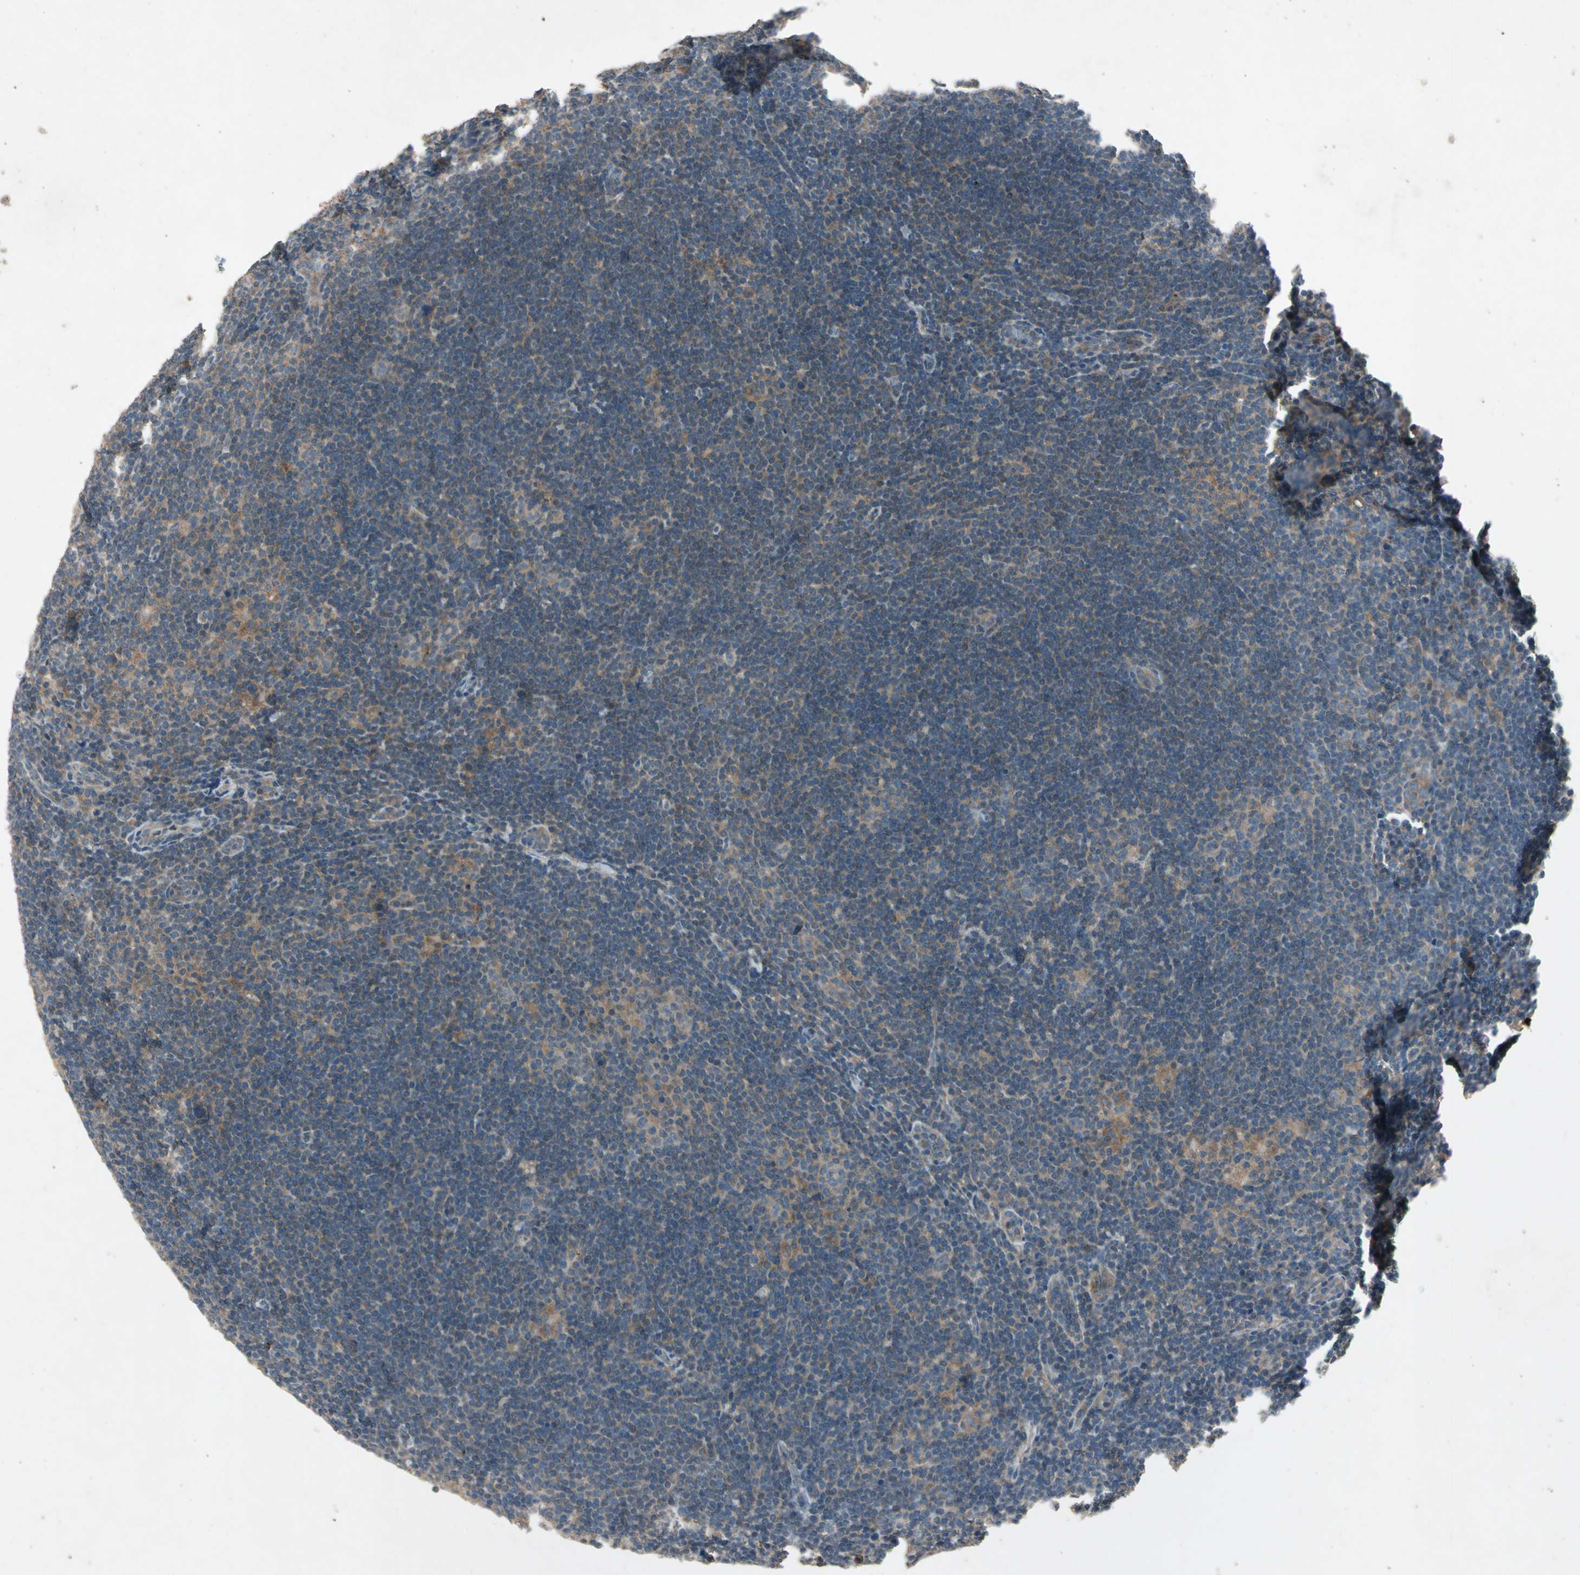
{"staining": {"intensity": "negative", "quantity": "none", "location": "none"}, "tissue": "lymphoma", "cell_type": "Tumor cells", "image_type": "cancer", "snomed": [{"axis": "morphology", "description": "Hodgkin's disease, NOS"}, {"axis": "topography", "description": "Lymph node"}], "caption": "This is an immunohistochemistry (IHC) histopathology image of Hodgkin's disease. There is no expression in tumor cells.", "gene": "GPLD1", "patient": {"sex": "female", "age": 57}}